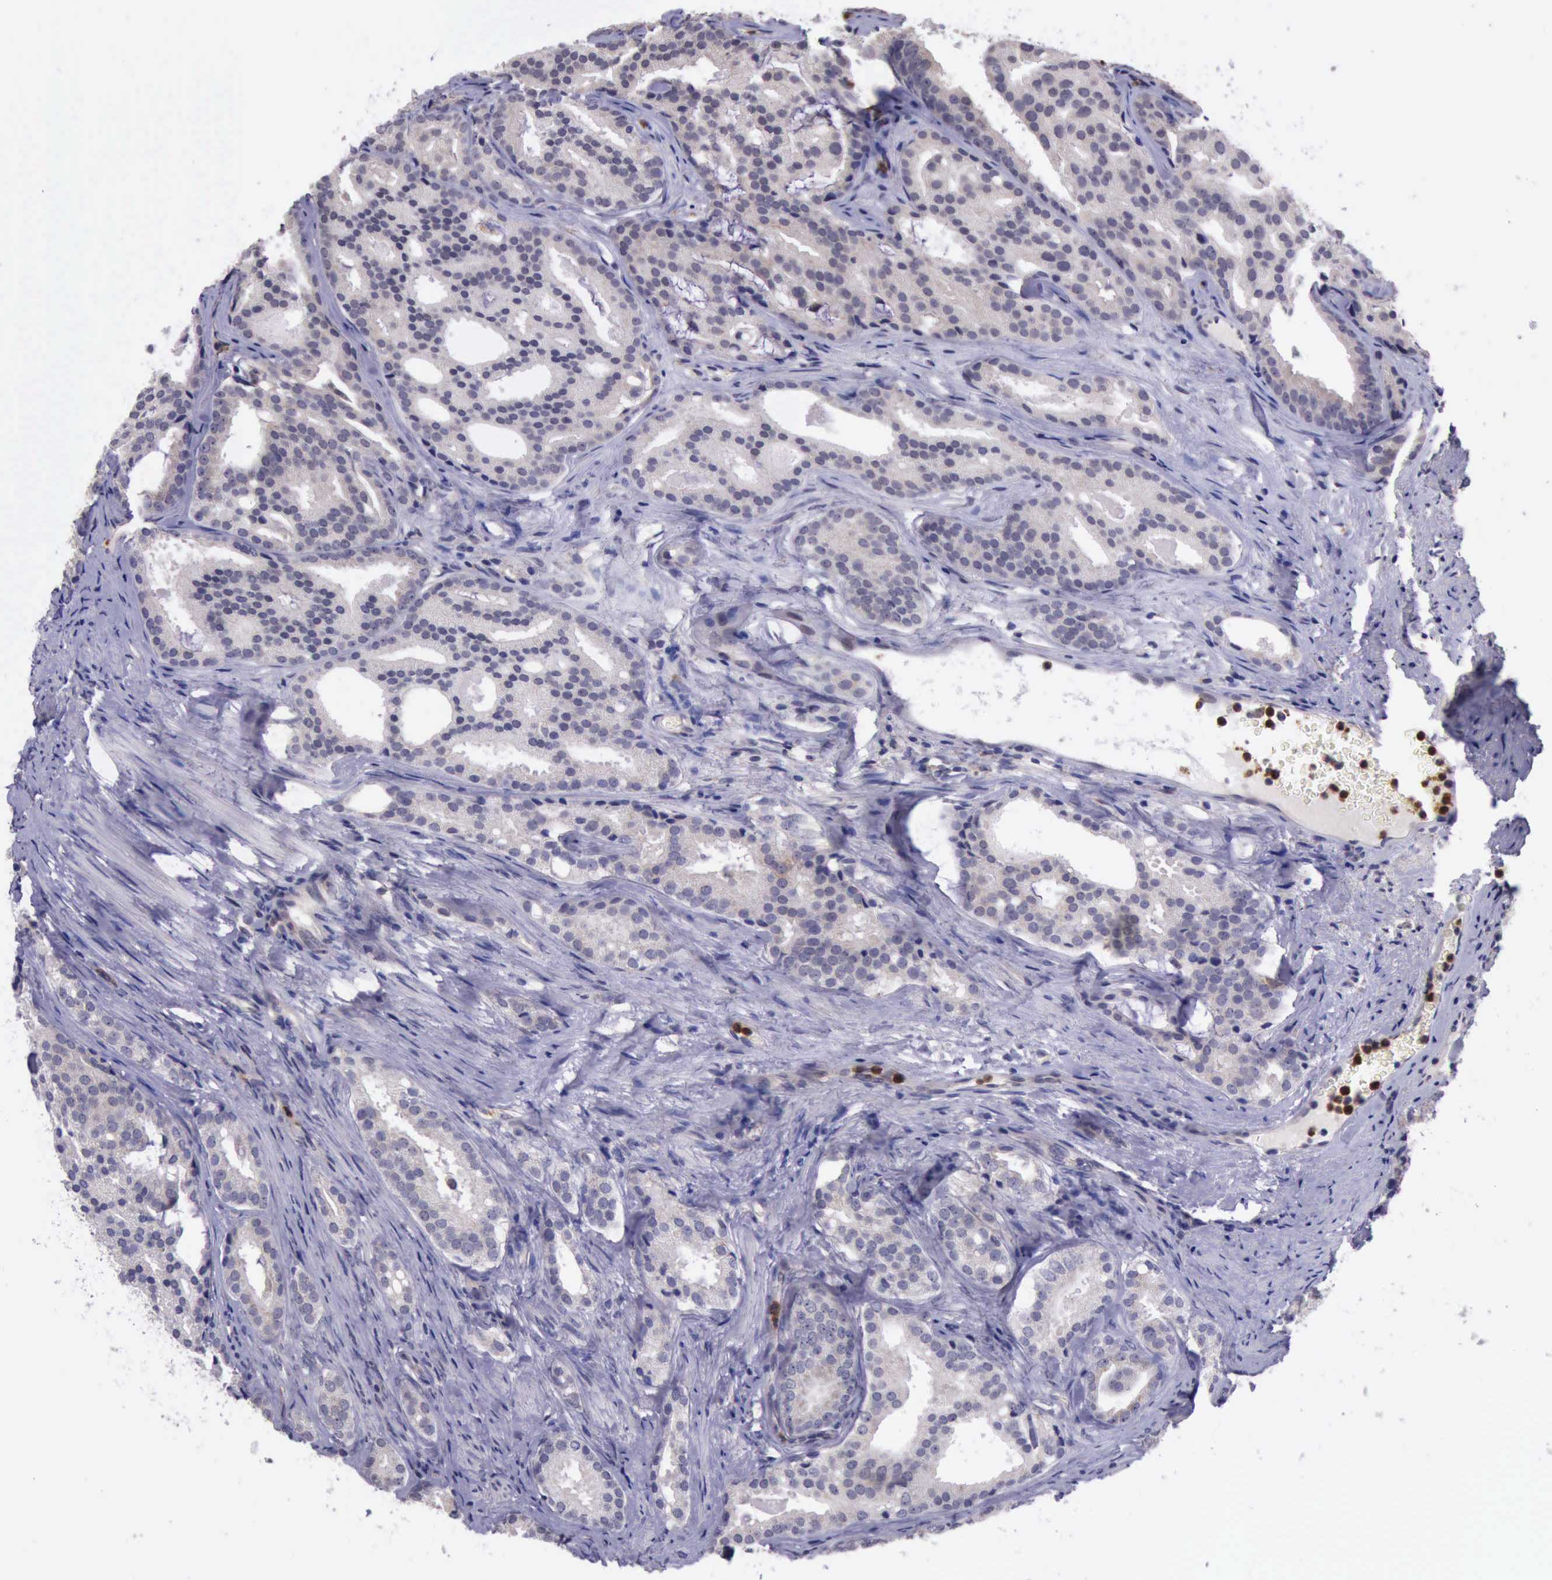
{"staining": {"intensity": "weak", "quantity": ">75%", "location": "cytoplasmic/membranous"}, "tissue": "prostate cancer", "cell_type": "Tumor cells", "image_type": "cancer", "snomed": [{"axis": "morphology", "description": "Adenocarcinoma, High grade"}, {"axis": "topography", "description": "Prostate"}], "caption": "An immunohistochemistry (IHC) histopathology image of neoplastic tissue is shown. Protein staining in brown labels weak cytoplasmic/membranous positivity in prostate adenocarcinoma (high-grade) within tumor cells.", "gene": "PLEK2", "patient": {"sex": "male", "age": 64}}